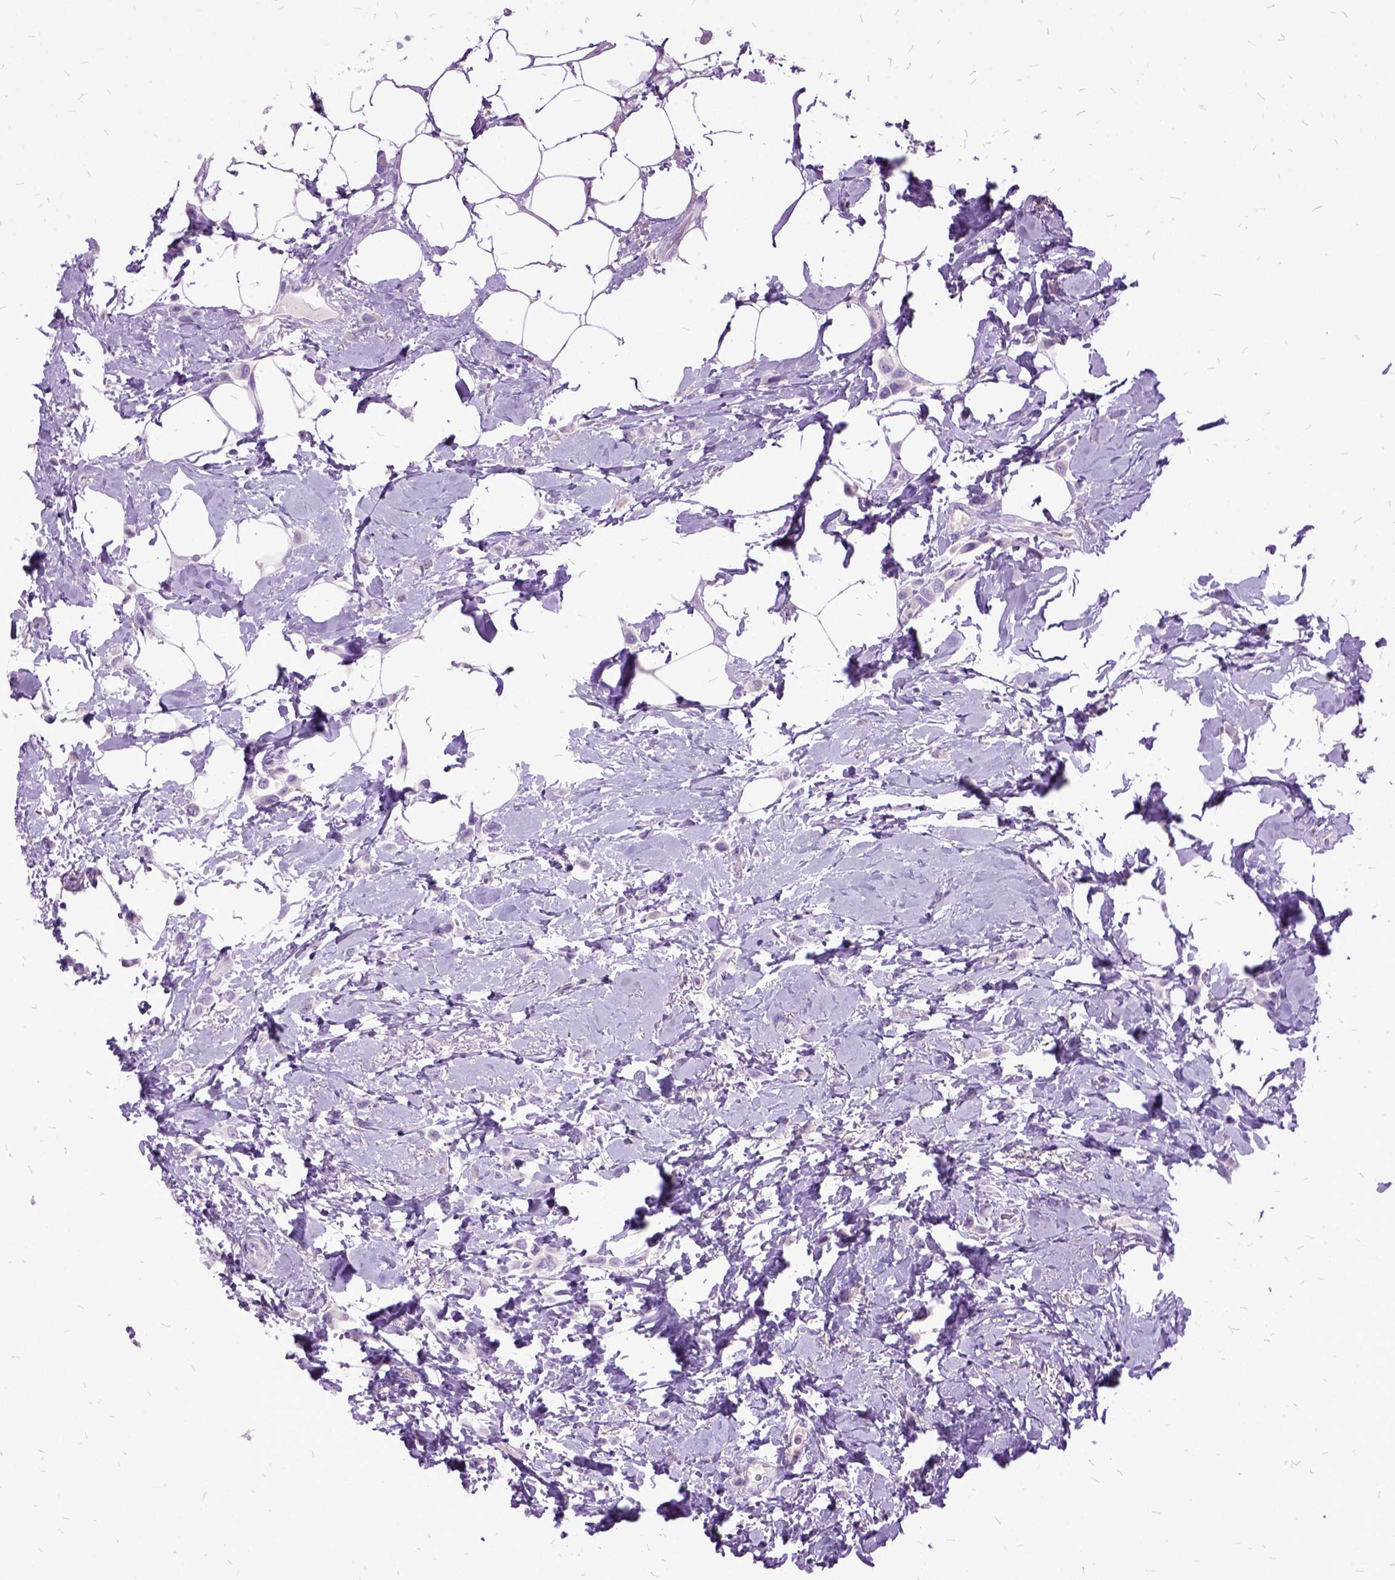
{"staining": {"intensity": "negative", "quantity": "none", "location": "none"}, "tissue": "breast cancer", "cell_type": "Tumor cells", "image_type": "cancer", "snomed": [{"axis": "morphology", "description": "Lobular carcinoma"}, {"axis": "topography", "description": "Breast"}], "caption": "DAB (3,3'-diaminobenzidine) immunohistochemical staining of lobular carcinoma (breast) demonstrates no significant positivity in tumor cells.", "gene": "MME", "patient": {"sex": "female", "age": 66}}